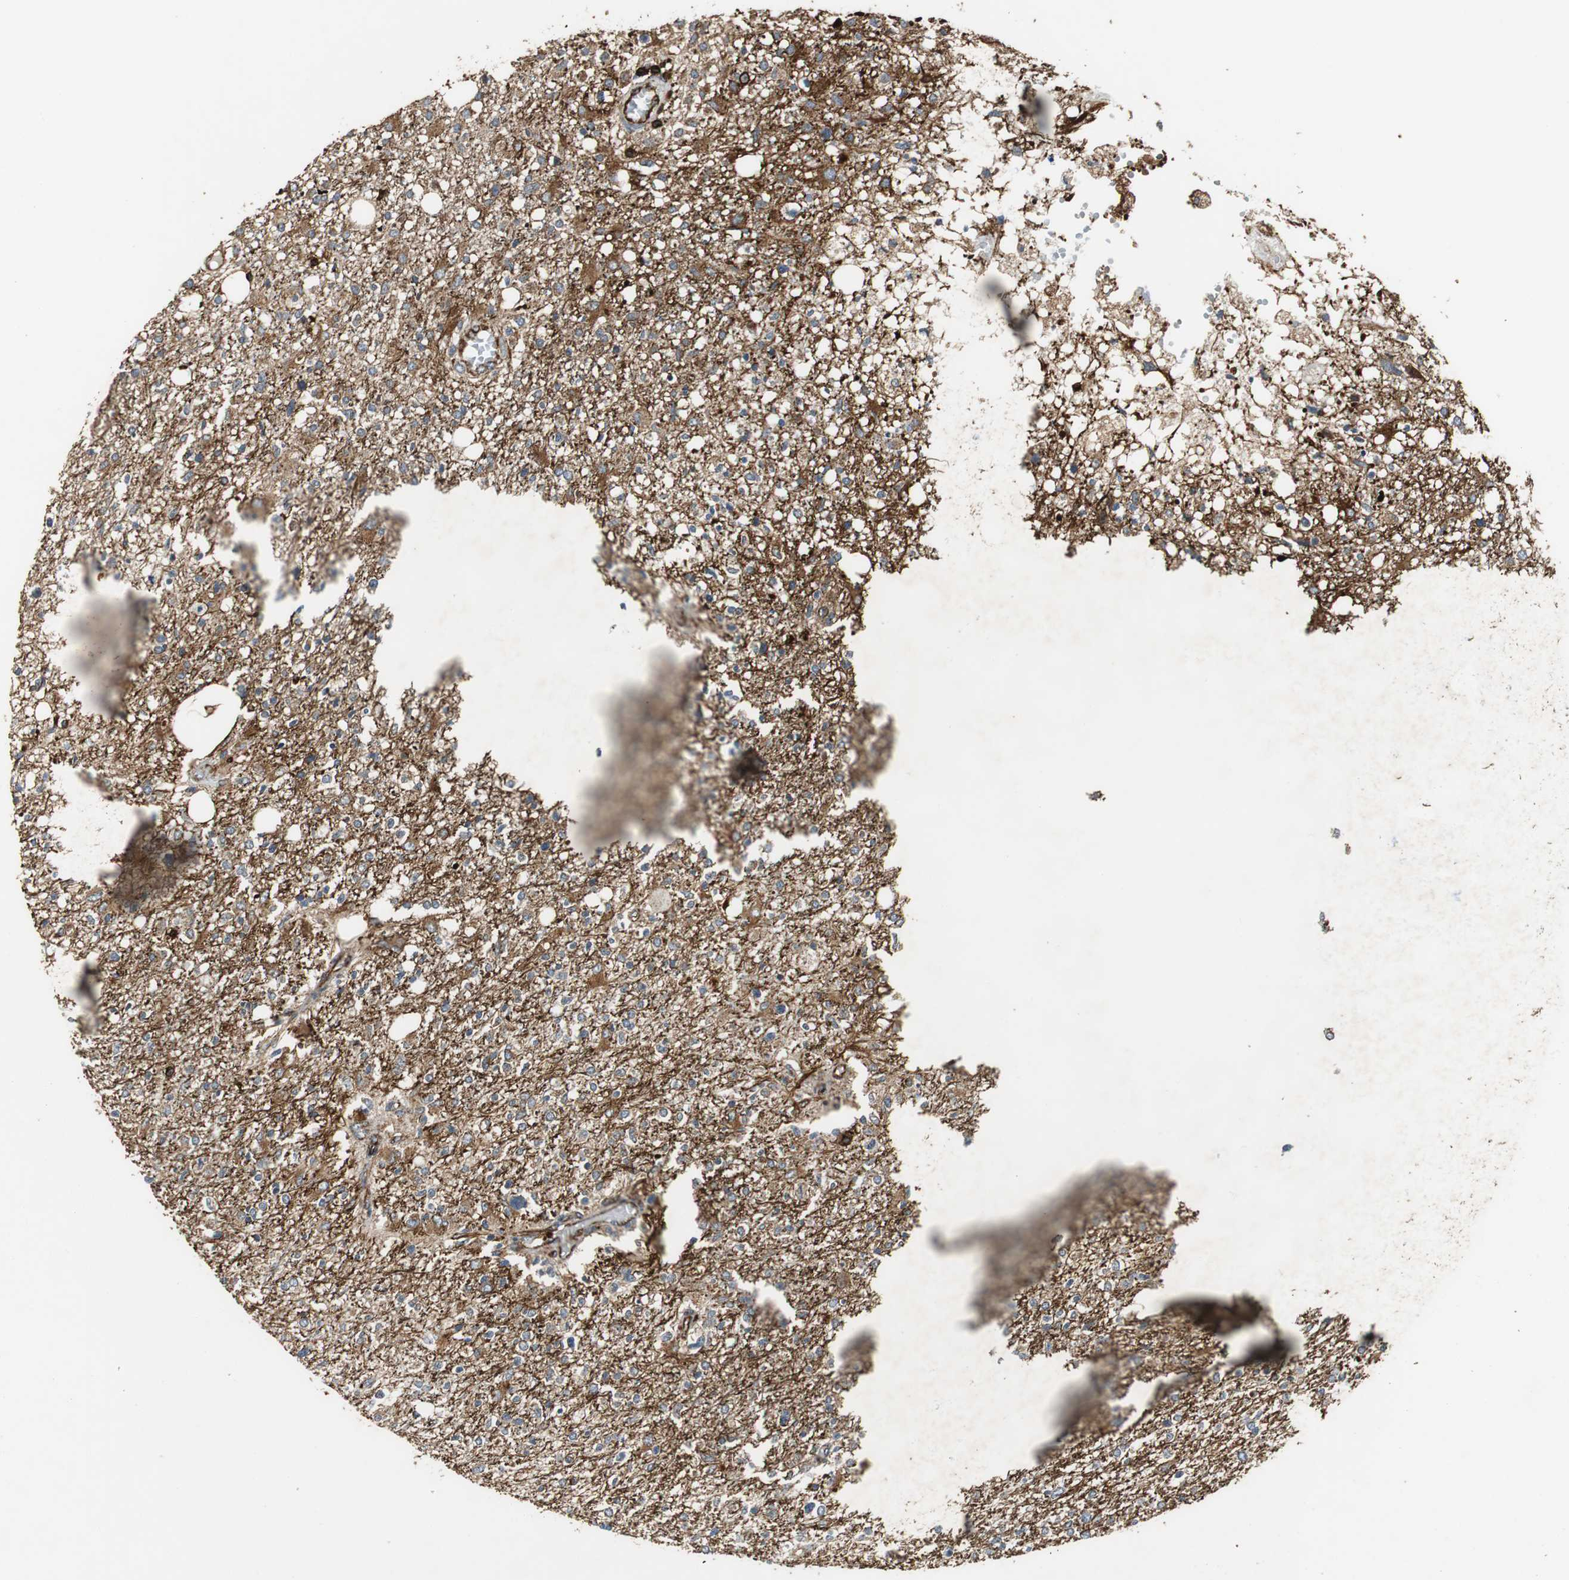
{"staining": {"intensity": "negative", "quantity": "none", "location": "none"}, "tissue": "glioma", "cell_type": "Tumor cells", "image_type": "cancer", "snomed": [{"axis": "morphology", "description": "Glioma, malignant, High grade"}, {"axis": "topography", "description": "Cerebral cortex"}], "caption": "Immunohistochemistry of human malignant high-grade glioma displays no positivity in tumor cells. The staining is performed using DAB brown chromogen with nuclei counter-stained in using hematoxylin.", "gene": "TUBA4A", "patient": {"sex": "male", "age": 76}}